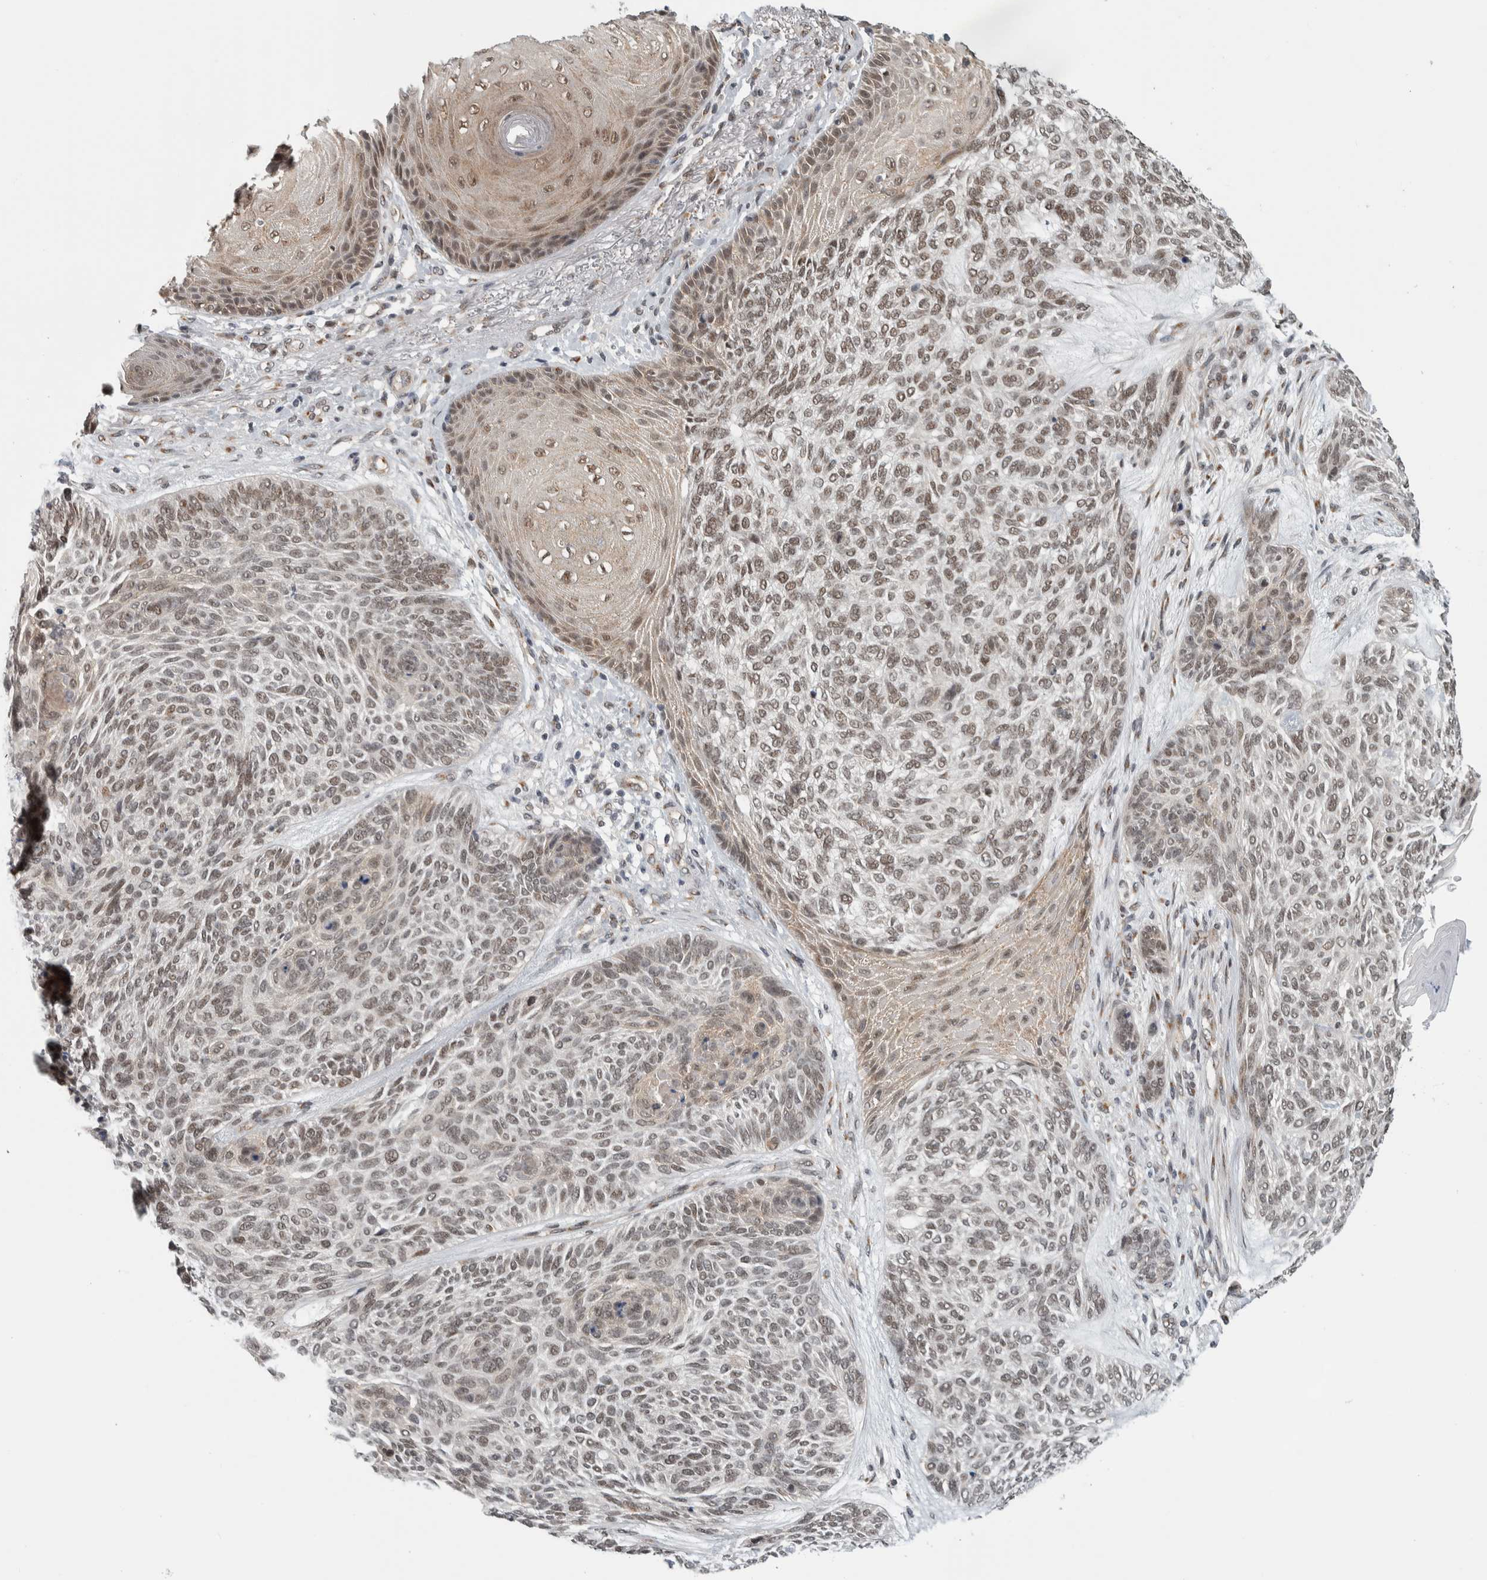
{"staining": {"intensity": "weak", "quantity": ">75%", "location": "cytoplasmic/membranous,nuclear"}, "tissue": "skin cancer", "cell_type": "Tumor cells", "image_type": "cancer", "snomed": [{"axis": "morphology", "description": "Basal cell carcinoma"}, {"axis": "topography", "description": "Skin"}], "caption": "Protein staining displays weak cytoplasmic/membranous and nuclear positivity in approximately >75% of tumor cells in skin cancer (basal cell carcinoma). The staining was performed using DAB, with brown indicating positive protein expression. Nuclei are stained blue with hematoxylin.", "gene": "ZMYND8", "patient": {"sex": "male", "age": 55}}